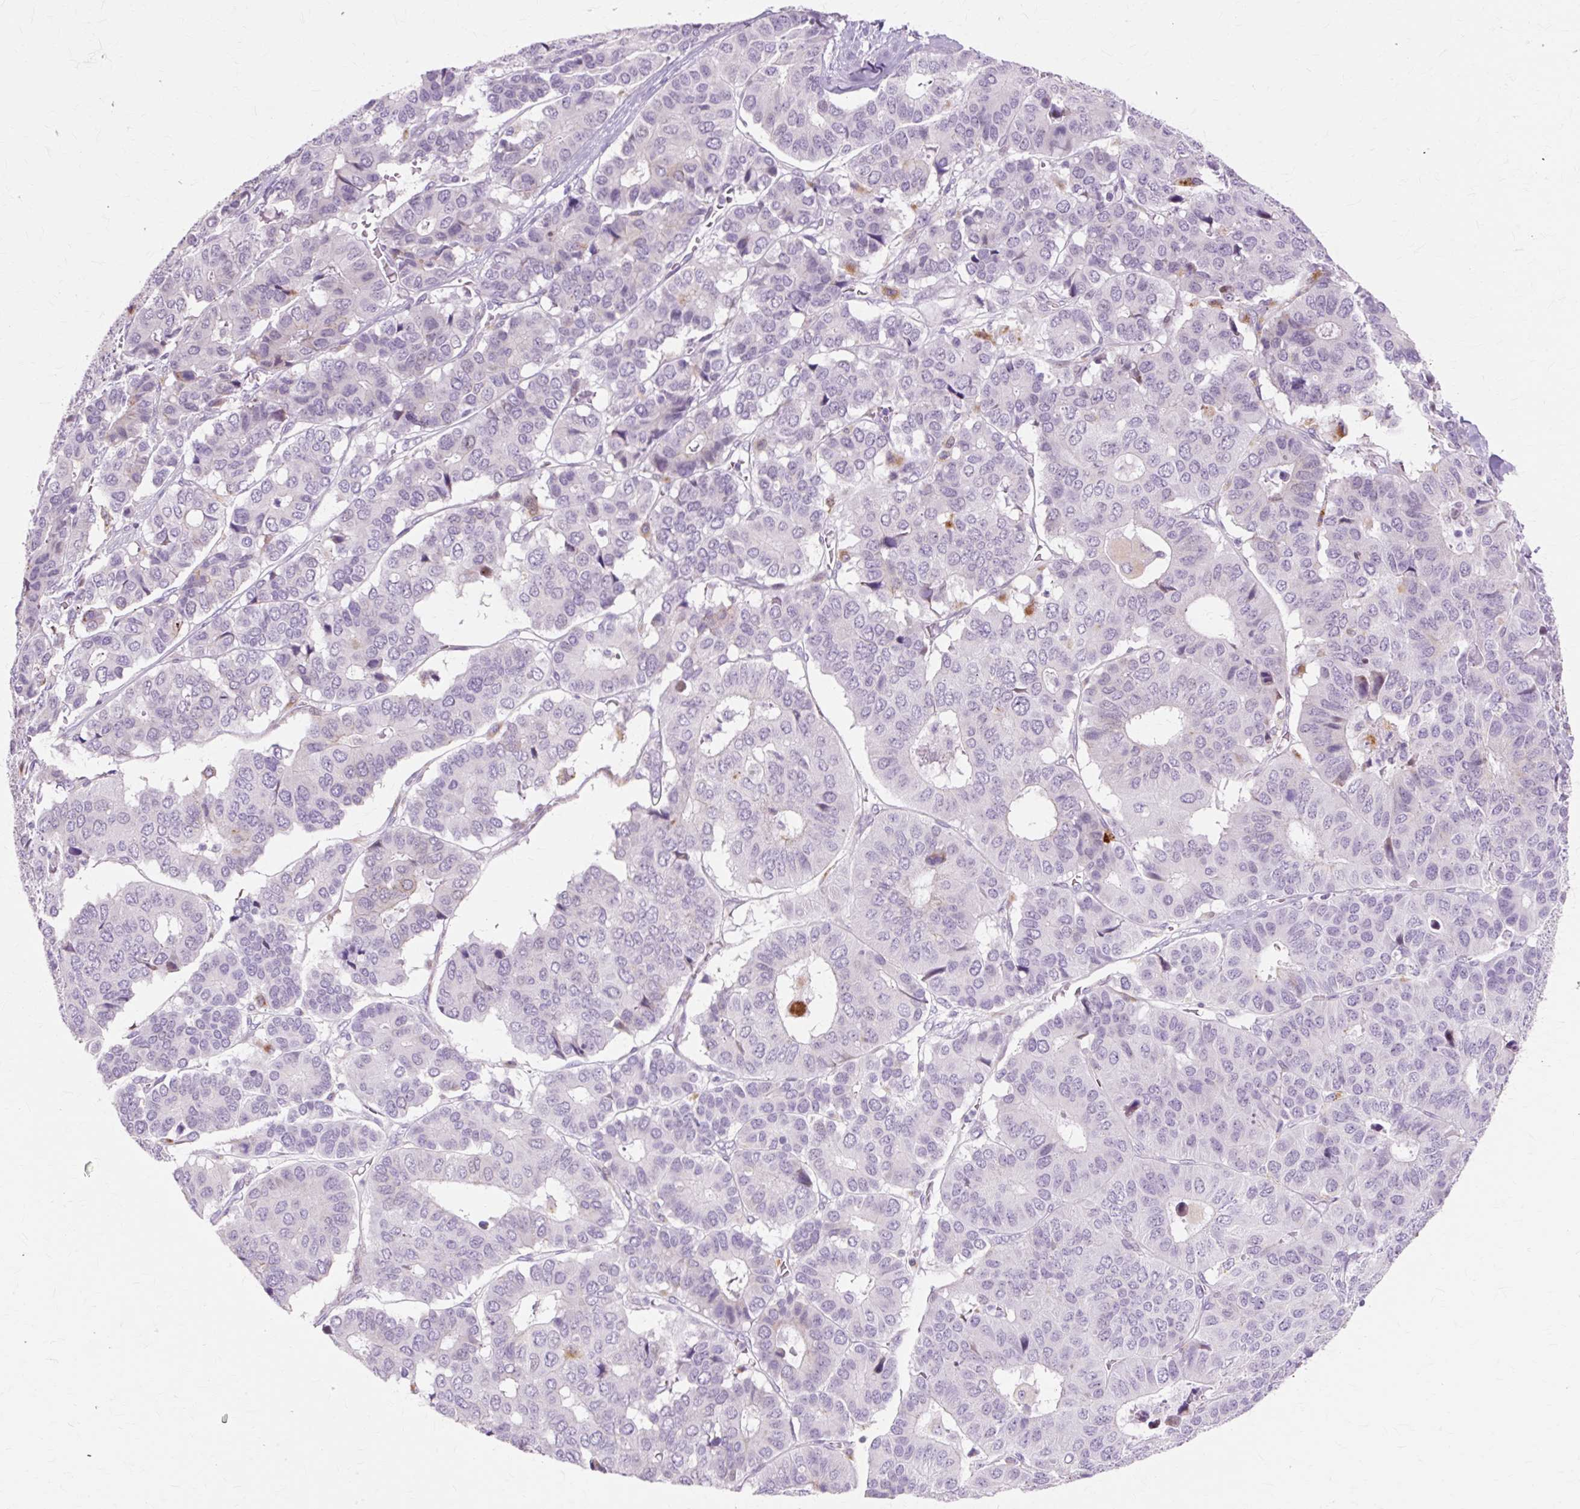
{"staining": {"intensity": "negative", "quantity": "none", "location": "none"}, "tissue": "pancreatic cancer", "cell_type": "Tumor cells", "image_type": "cancer", "snomed": [{"axis": "morphology", "description": "Adenocarcinoma, NOS"}, {"axis": "topography", "description": "Pancreas"}], "caption": "Photomicrograph shows no significant protein expression in tumor cells of pancreatic cancer (adenocarcinoma).", "gene": "IRX2", "patient": {"sex": "male", "age": 50}}